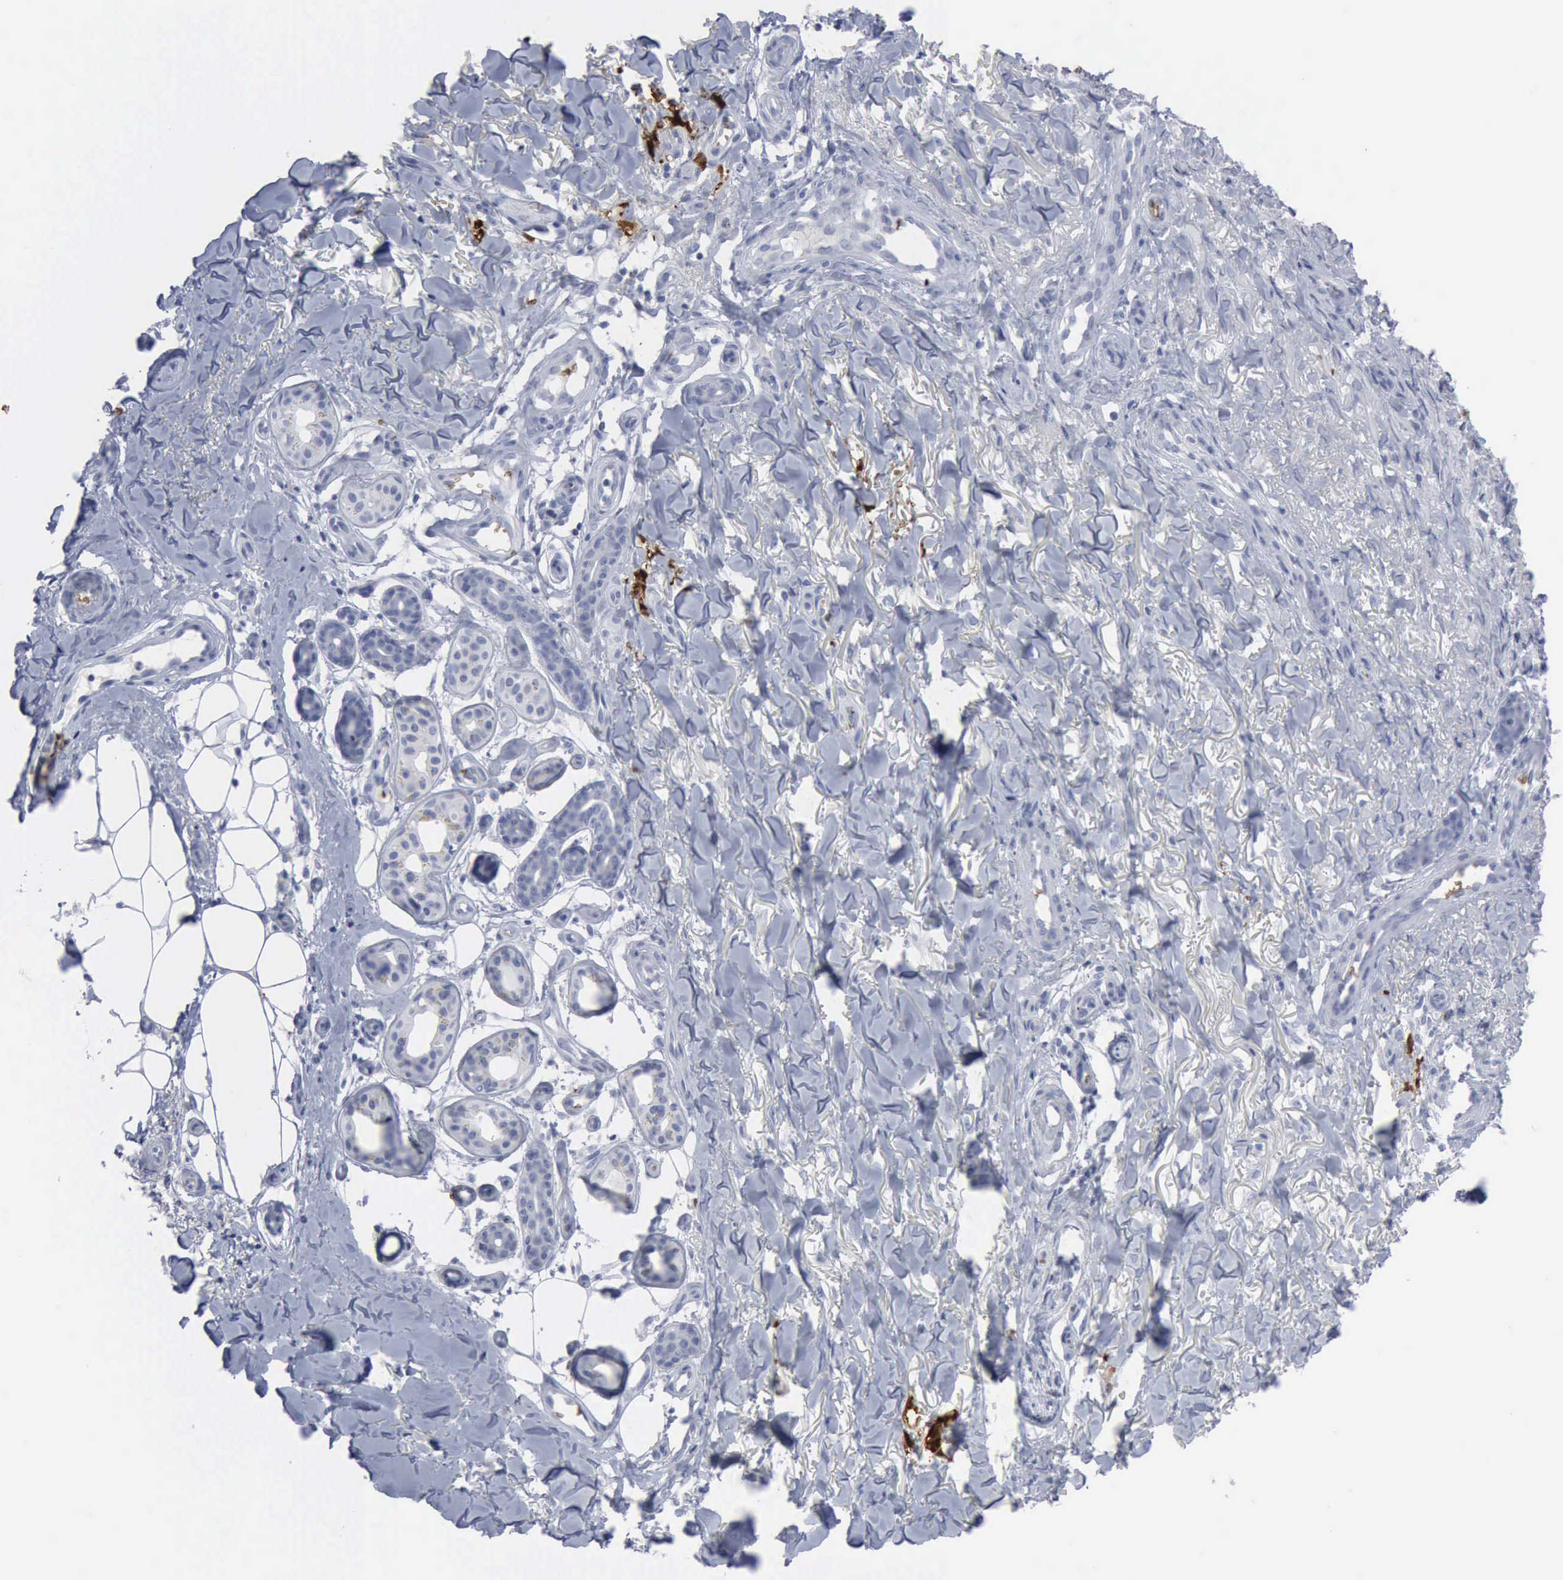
{"staining": {"intensity": "negative", "quantity": "none", "location": "none"}, "tissue": "skin cancer", "cell_type": "Tumor cells", "image_type": "cancer", "snomed": [{"axis": "morphology", "description": "Basal cell carcinoma"}, {"axis": "topography", "description": "Skin"}], "caption": "DAB (3,3'-diaminobenzidine) immunohistochemical staining of skin cancer (basal cell carcinoma) displays no significant positivity in tumor cells. Nuclei are stained in blue.", "gene": "TGFB1", "patient": {"sex": "male", "age": 81}}